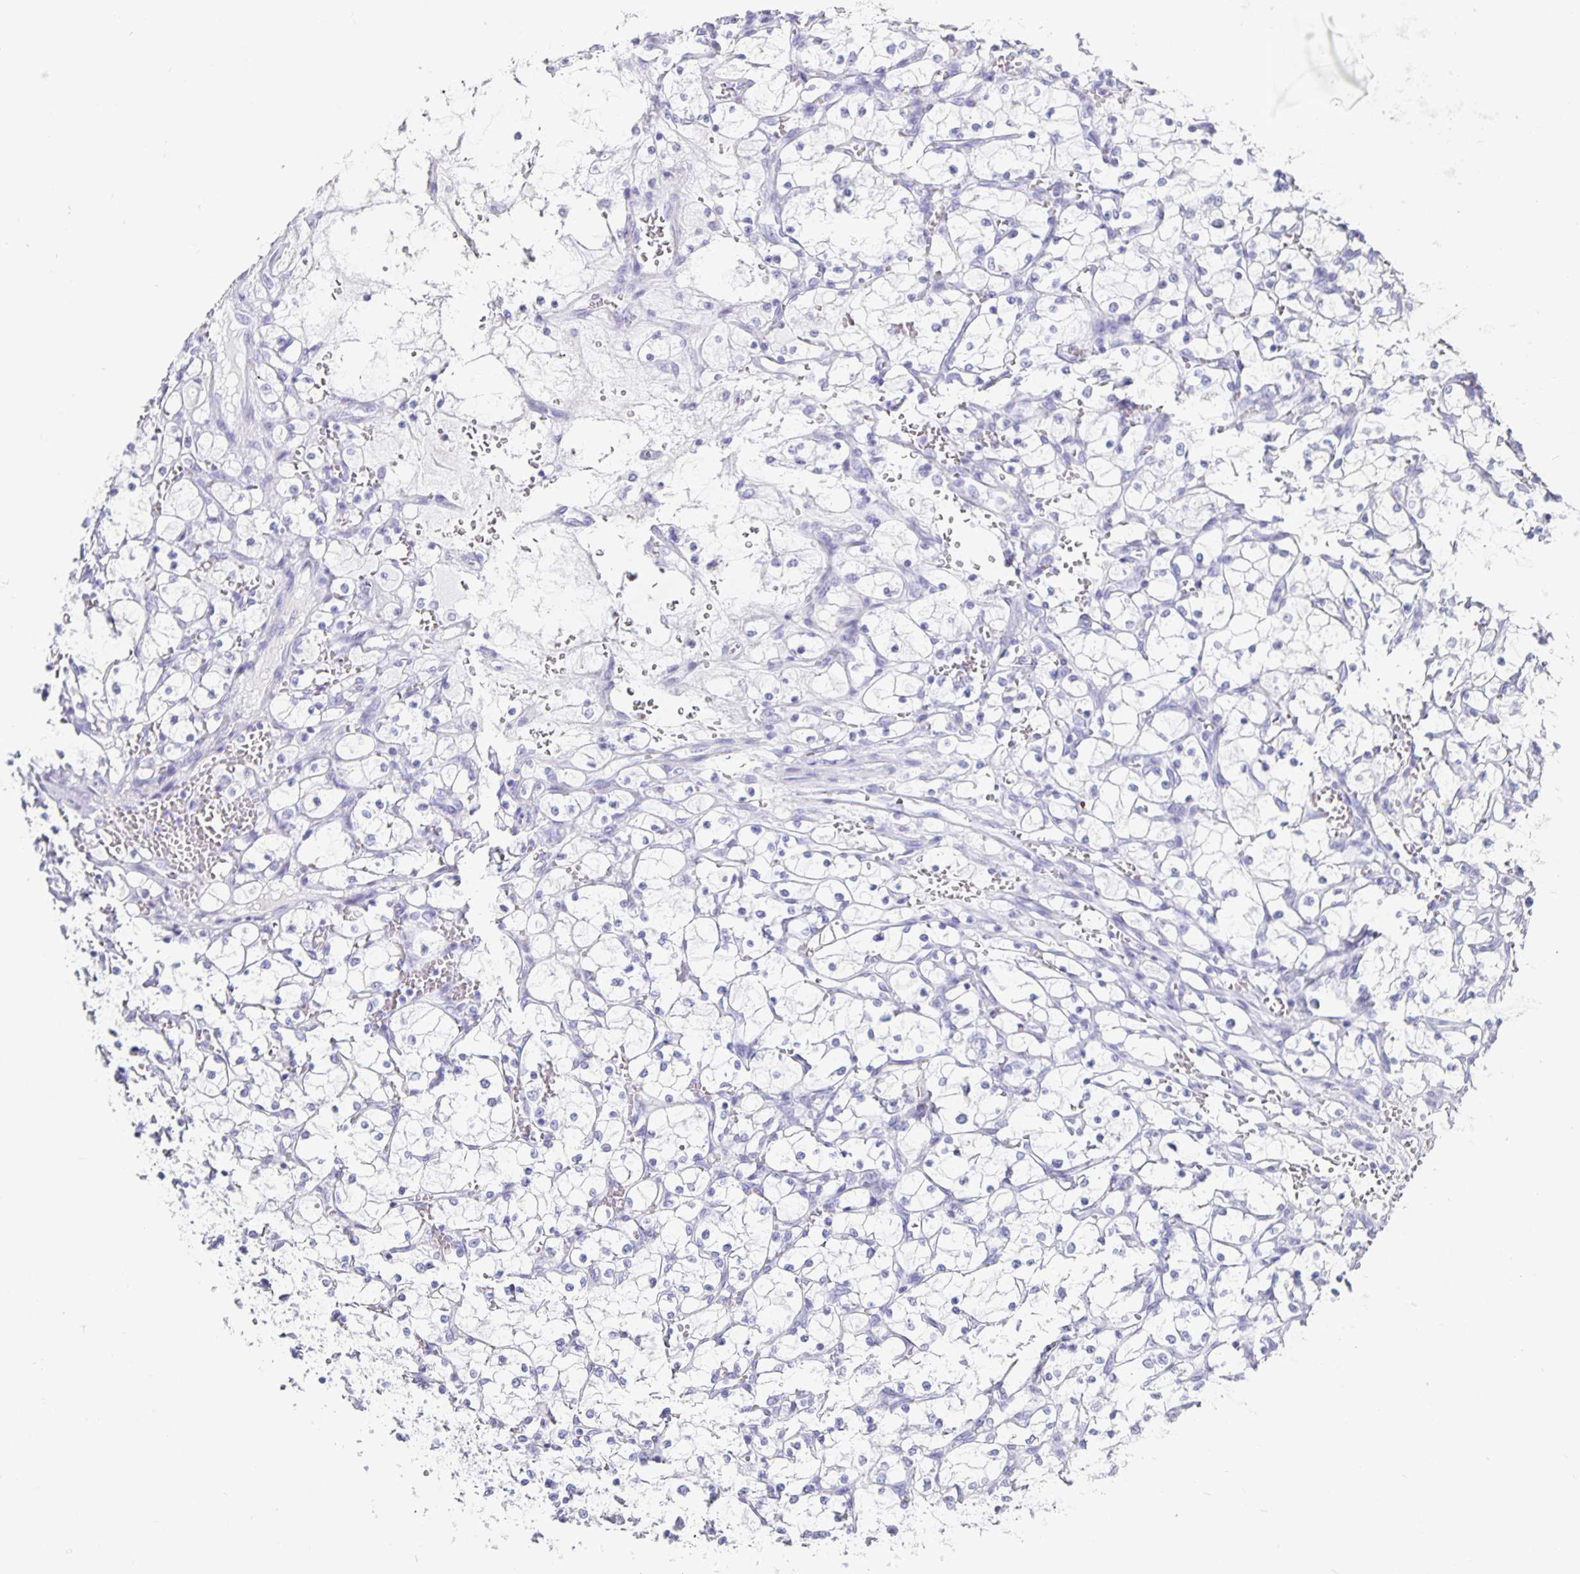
{"staining": {"intensity": "negative", "quantity": "none", "location": "none"}, "tissue": "renal cancer", "cell_type": "Tumor cells", "image_type": "cancer", "snomed": [{"axis": "morphology", "description": "Adenocarcinoma, NOS"}, {"axis": "topography", "description": "Kidney"}], "caption": "Human renal cancer (adenocarcinoma) stained for a protein using immunohistochemistry (IHC) reveals no expression in tumor cells.", "gene": "CHGA", "patient": {"sex": "female", "age": 69}}